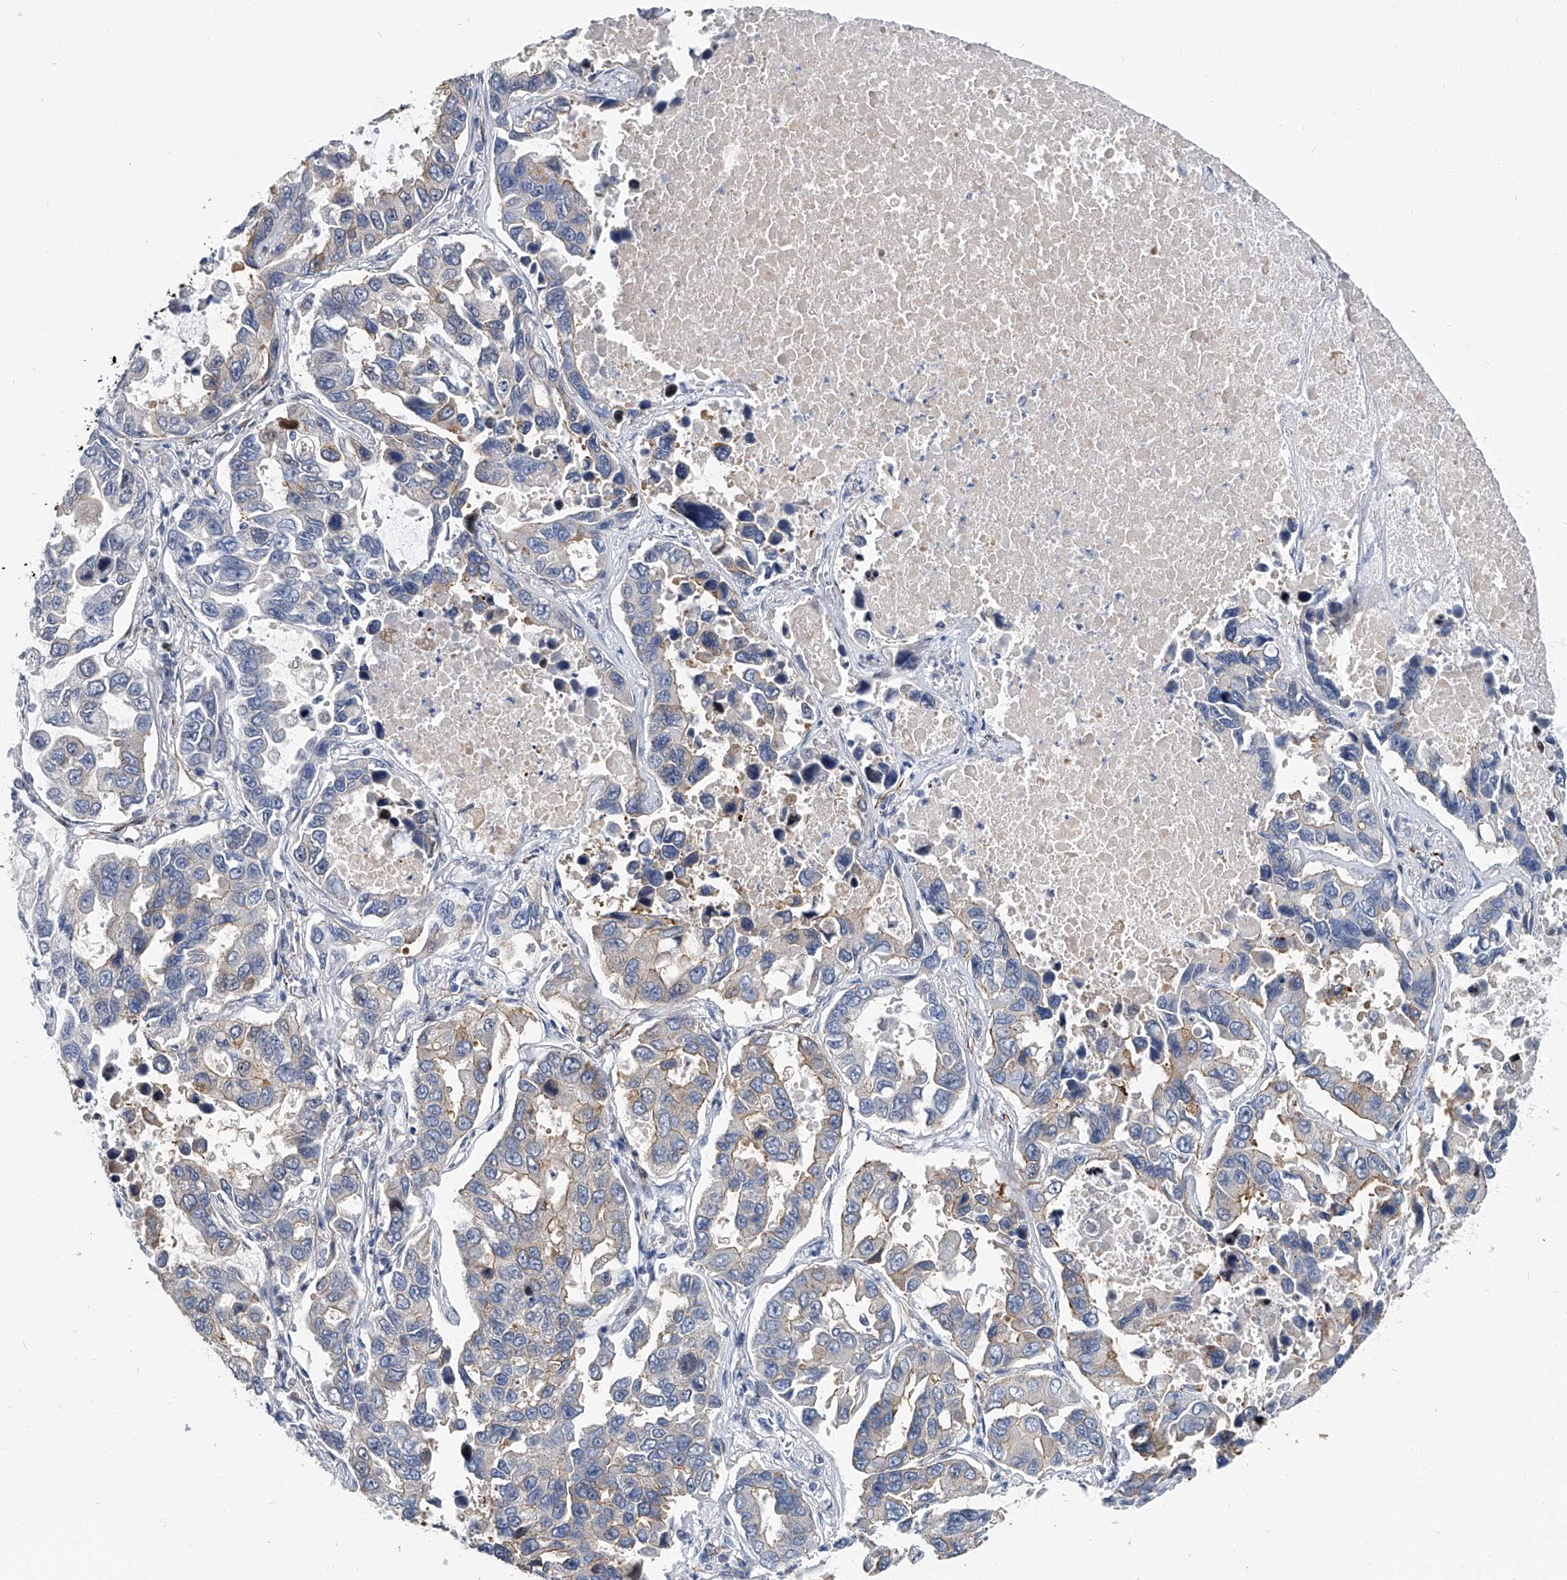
{"staining": {"intensity": "weak", "quantity": "<25%", "location": "cytoplasmic/membranous"}, "tissue": "lung cancer", "cell_type": "Tumor cells", "image_type": "cancer", "snomed": [{"axis": "morphology", "description": "Adenocarcinoma, NOS"}, {"axis": "topography", "description": "Lung"}], "caption": "Lung cancer was stained to show a protein in brown. There is no significant staining in tumor cells.", "gene": "KIRREL1", "patient": {"sex": "male", "age": 64}}